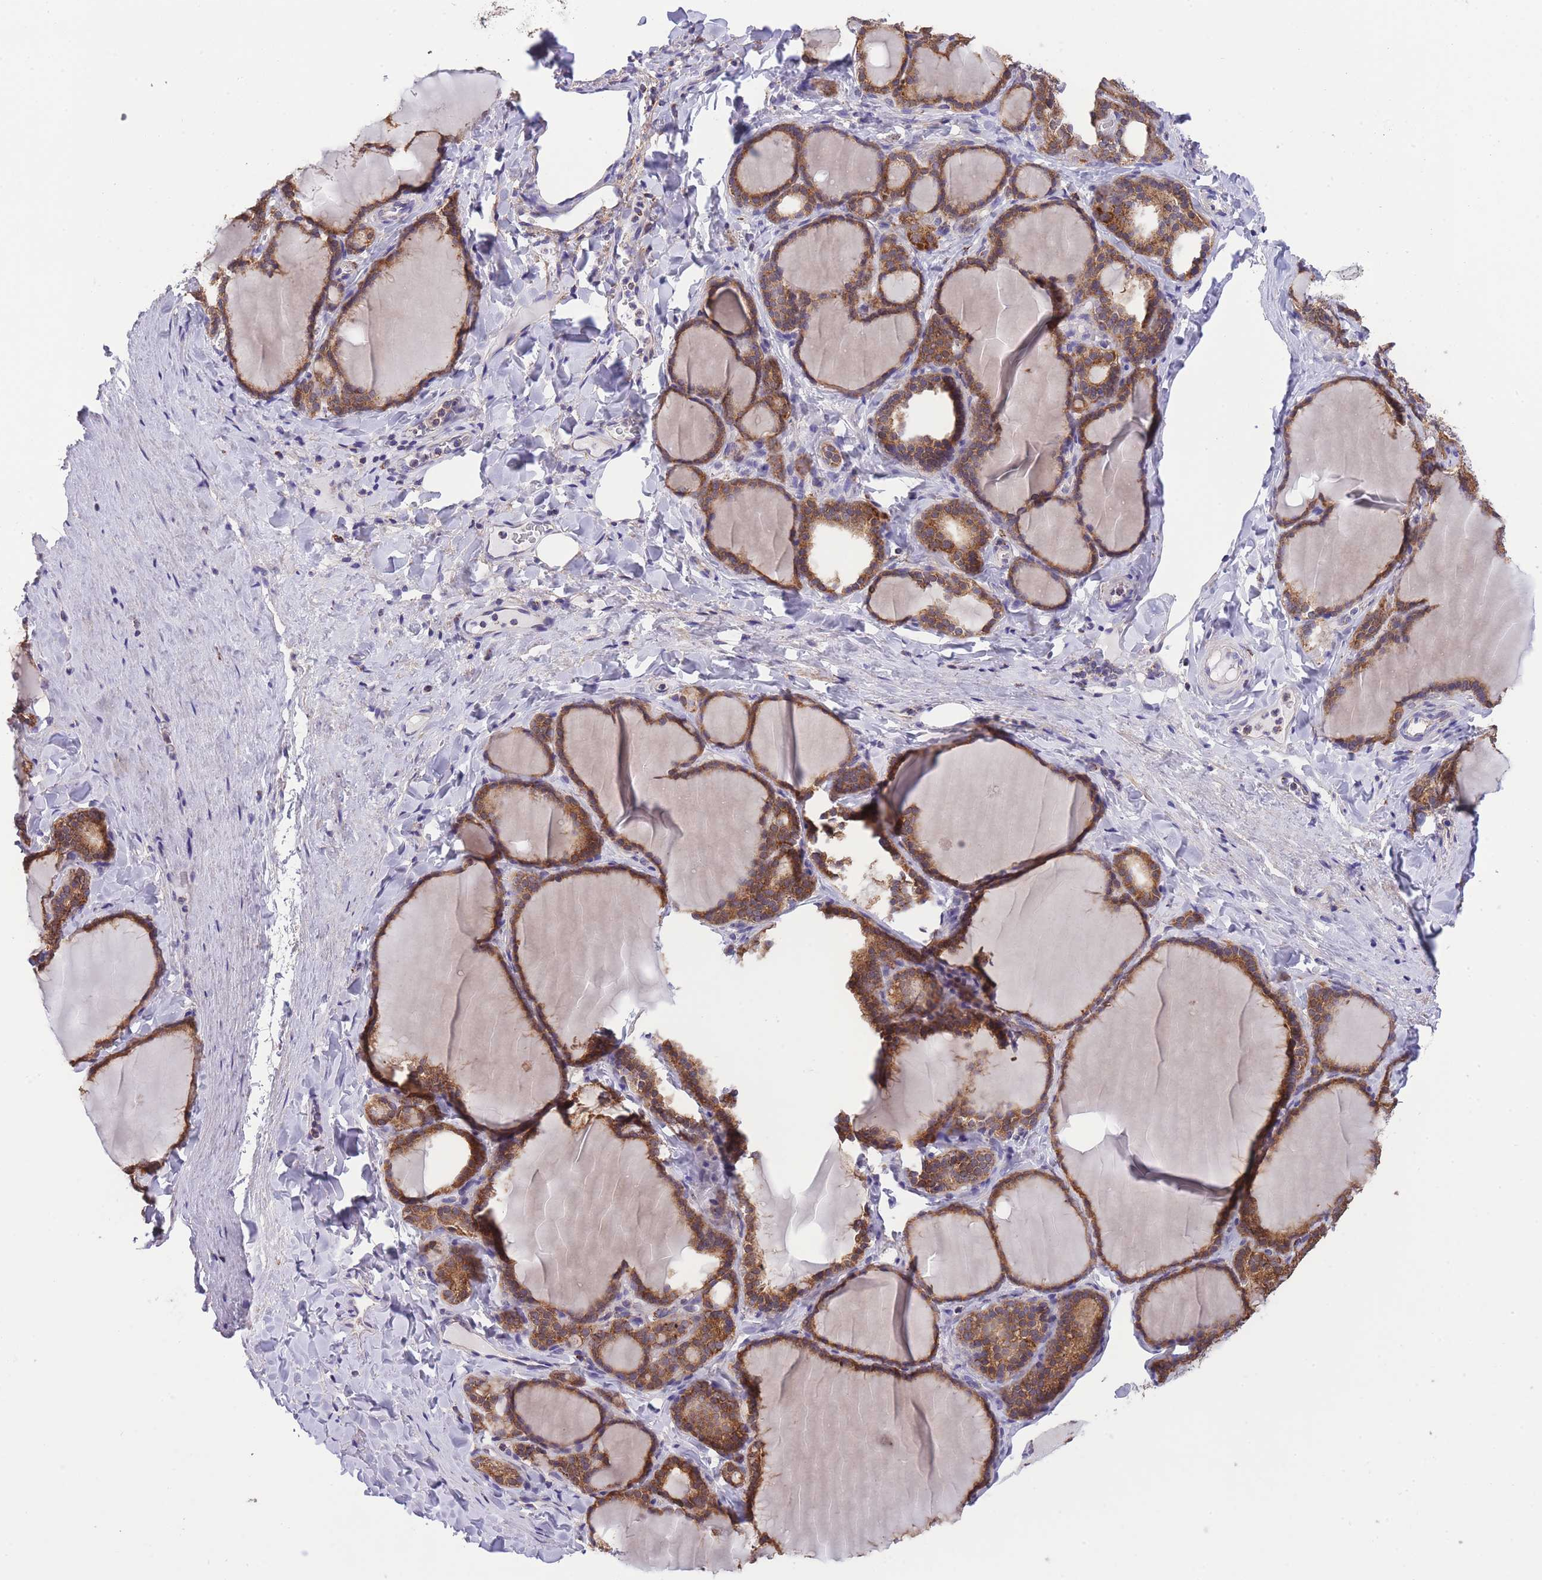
{"staining": {"intensity": "moderate", "quantity": ">75%", "location": "cytoplasmic/membranous"}, "tissue": "thyroid gland", "cell_type": "Glandular cells", "image_type": "normal", "snomed": [{"axis": "morphology", "description": "Normal tissue, NOS"}, {"axis": "topography", "description": "Thyroid gland"}], "caption": "The micrograph demonstrates immunohistochemical staining of normal thyroid gland. There is moderate cytoplasmic/membranous positivity is appreciated in approximately >75% of glandular cells.", "gene": "ST3GAL3", "patient": {"sex": "female", "age": 31}}